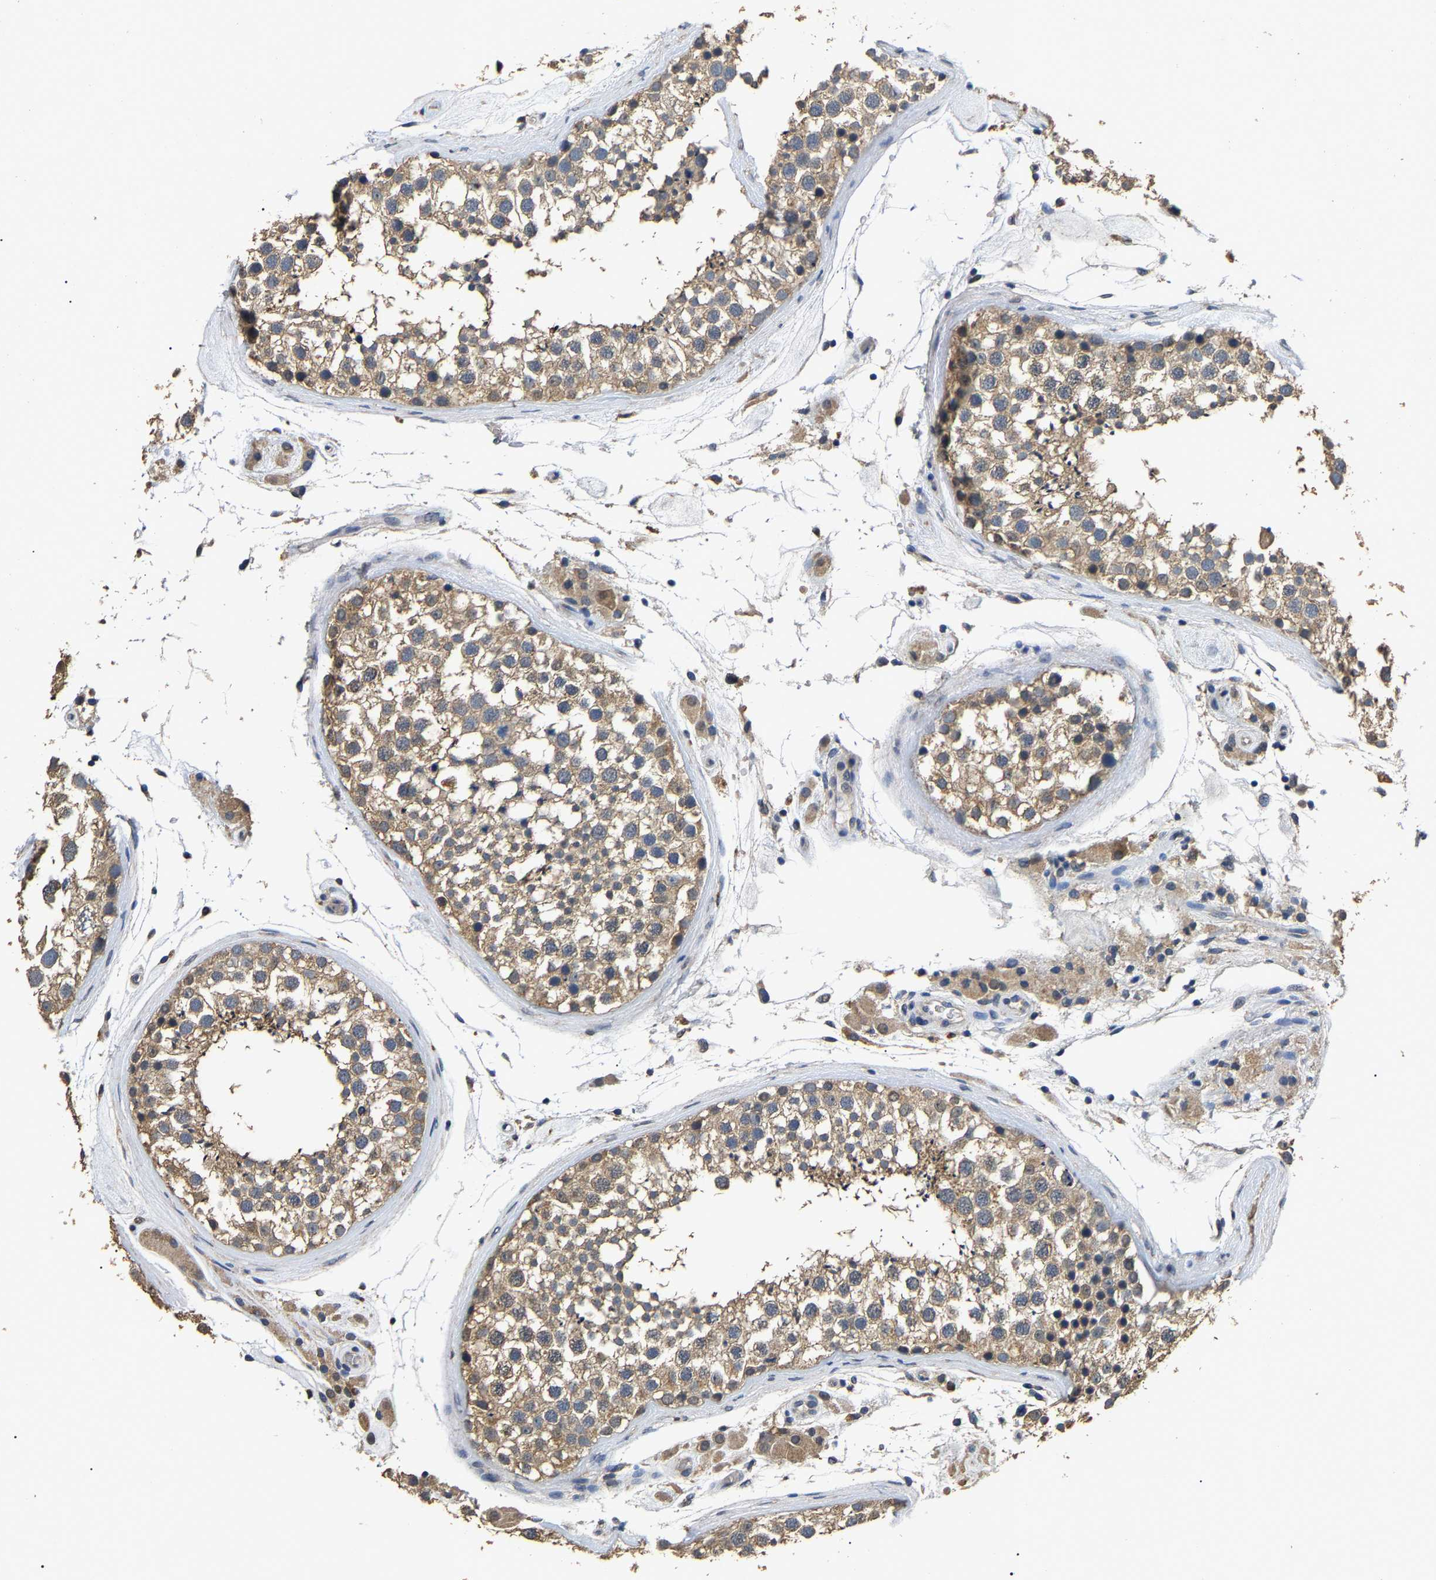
{"staining": {"intensity": "moderate", "quantity": ">75%", "location": "cytoplasmic/membranous"}, "tissue": "testis", "cell_type": "Cells in seminiferous ducts", "image_type": "normal", "snomed": [{"axis": "morphology", "description": "Normal tissue, NOS"}, {"axis": "topography", "description": "Testis"}], "caption": "IHC (DAB (3,3'-diaminobenzidine)) staining of normal testis displays moderate cytoplasmic/membranous protein staining in approximately >75% of cells in seminiferous ducts. (Brightfield microscopy of DAB IHC at high magnification).", "gene": "PSMD8", "patient": {"sex": "male", "age": 46}}